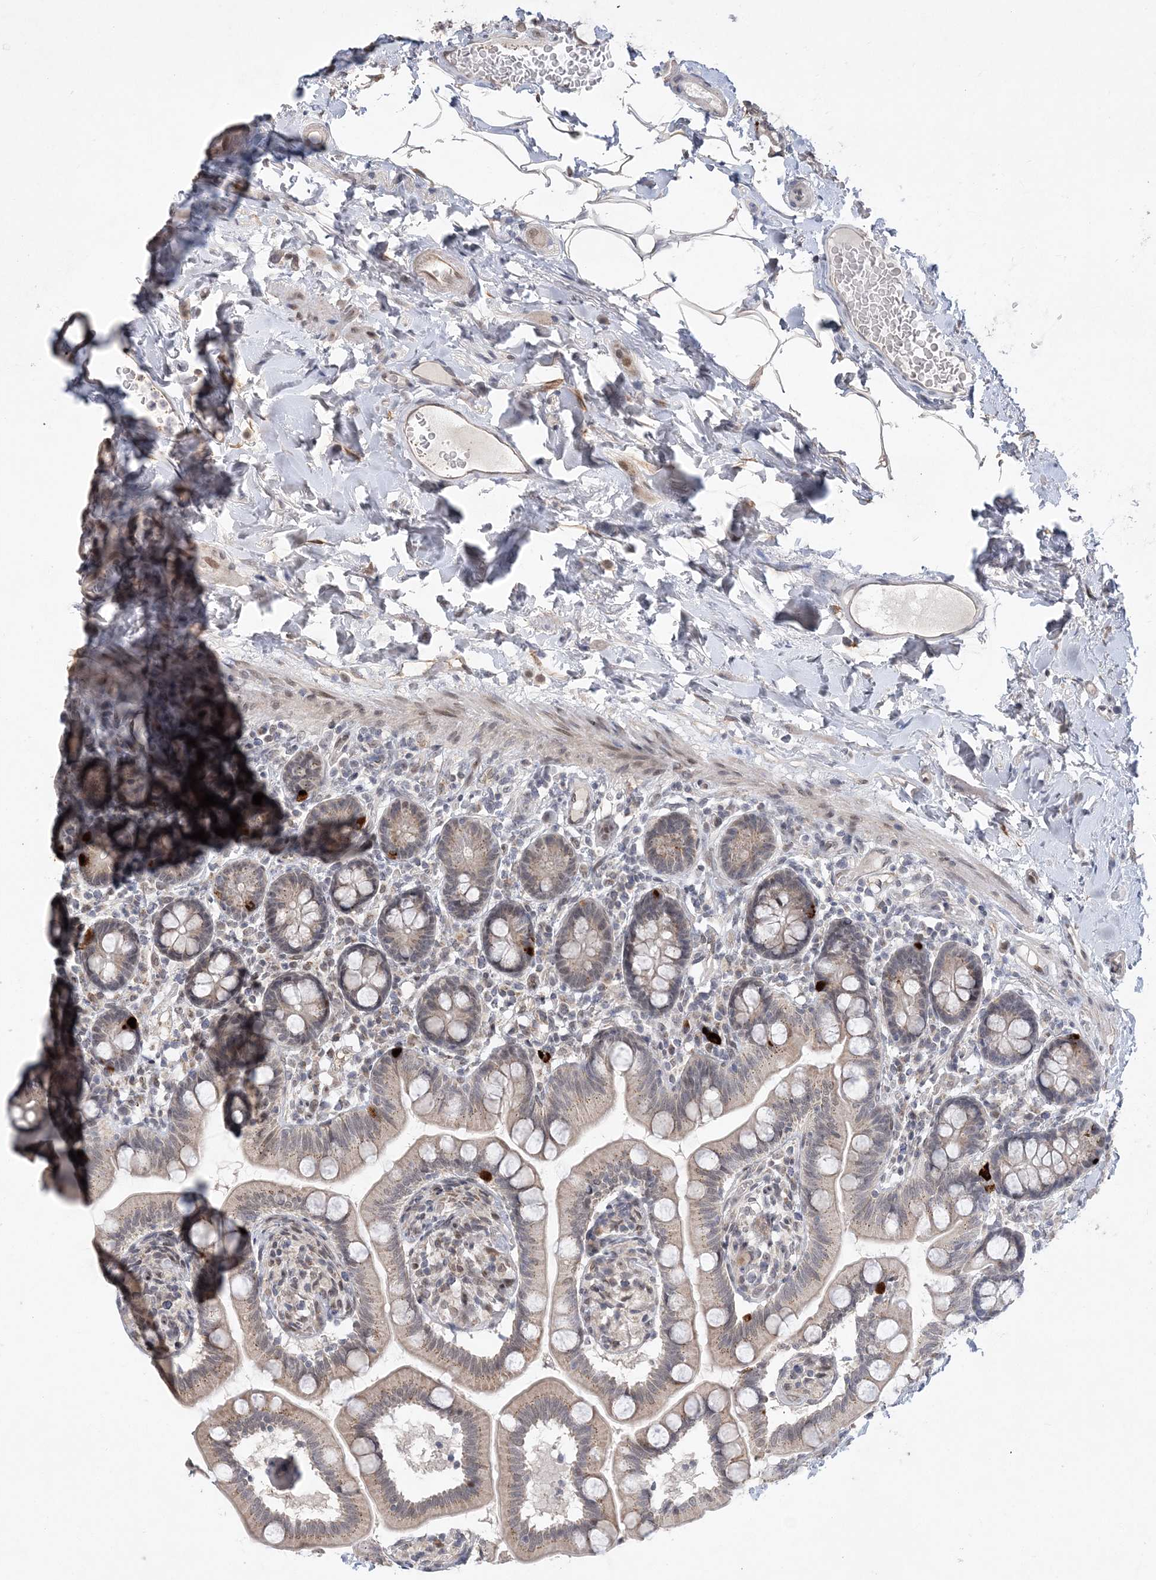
{"staining": {"intensity": "strong", "quantity": "<25%", "location": "cytoplasmic/membranous,nuclear"}, "tissue": "small intestine", "cell_type": "Glandular cells", "image_type": "normal", "snomed": [{"axis": "morphology", "description": "Normal tissue, NOS"}, {"axis": "topography", "description": "Small intestine"}], "caption": "The image shows immunohistochemical staining of unremarkable small intestine. There is strong cytoplasmic/membranous,nuclear positivity is appreciated in about <25% of glandular cells.", "gene": "WAC", "patient": {"sex": "female", "age": 64}}